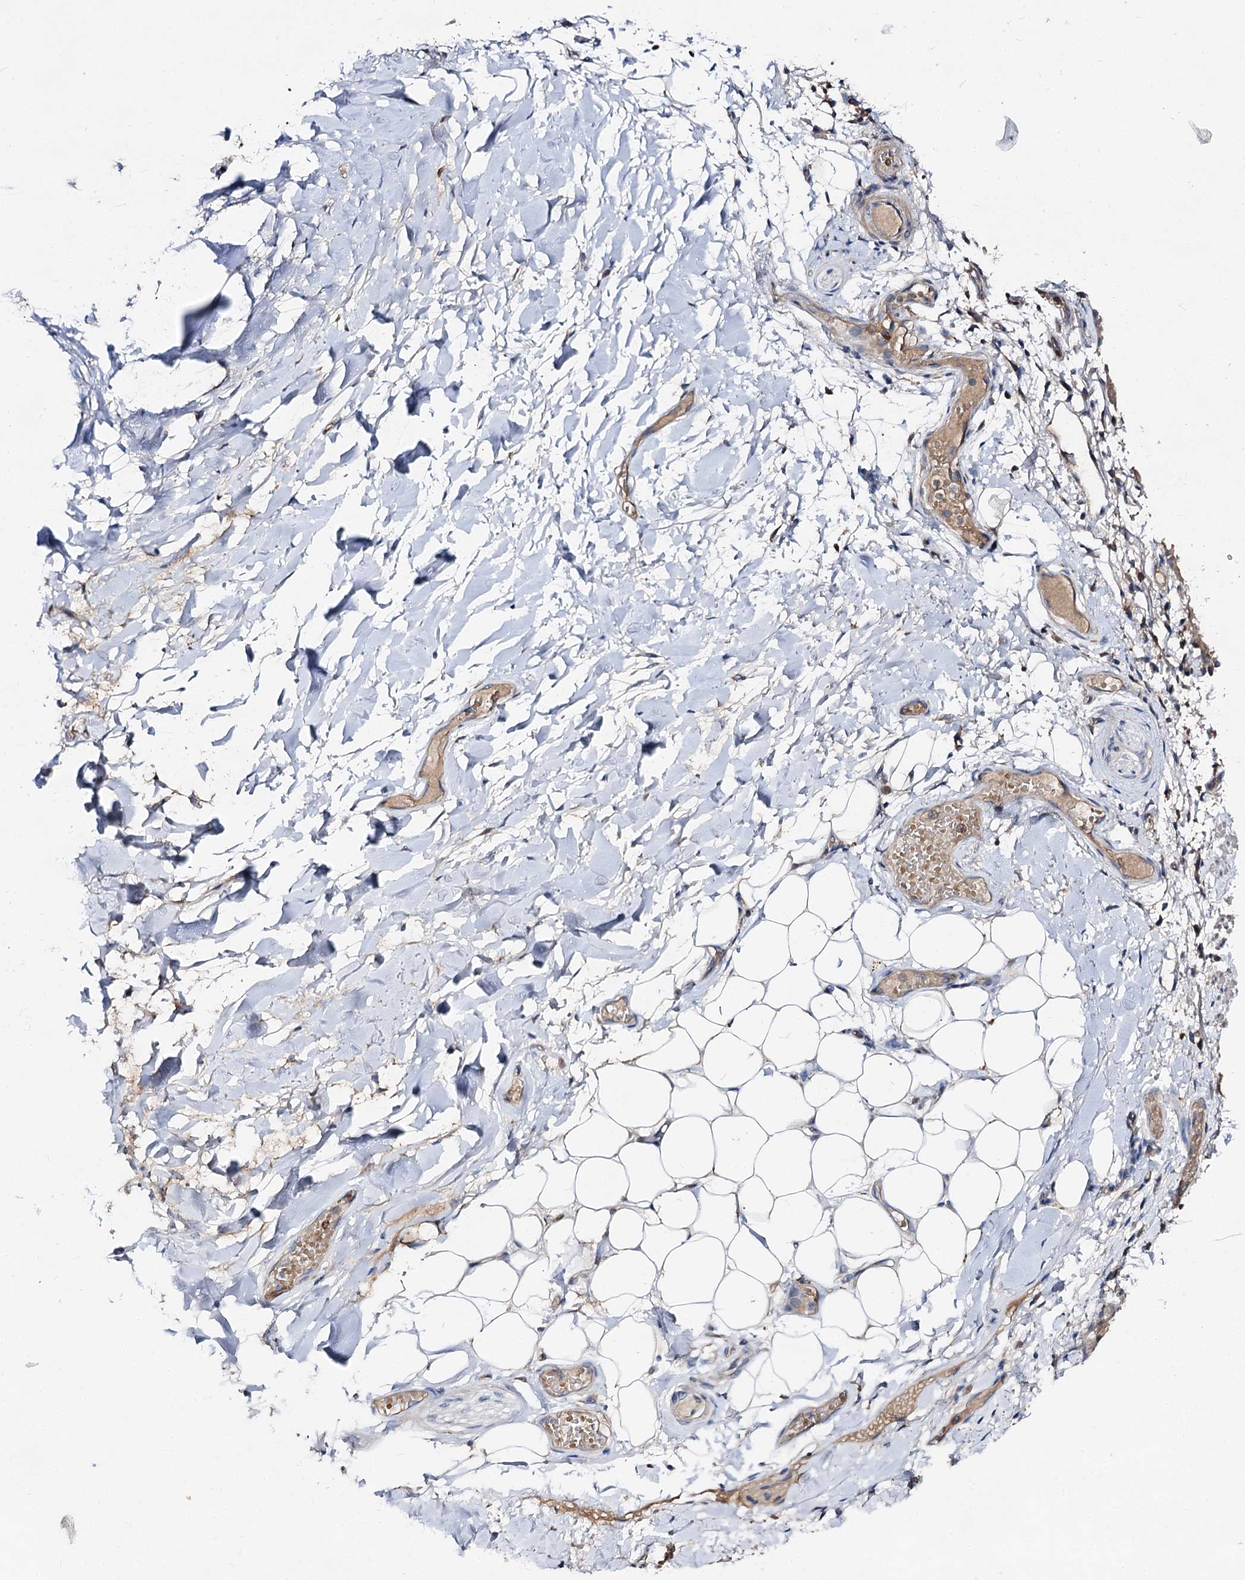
{"staining": {"intensity": "negative", "quantity": "none", "location": "none"}, "tissue": "adipose tissue", "cell_type": "Adipocytes", "image_type": "normal", "snomed": [{"axis": "morphology", "description": "Normal tissue, NOS"}, {"axis": "topography", "description": "Lymph node"}, {"axis": "topography", "description": "Cartilage tissue"}, {"axis": "topography", "description": "Bronchus"}], "caption": "The micrograph displays no significant expression in adipocytes of adipose tissue.", "gene": "HVCN1", "patient": {"sex": "male", "age": 63}}